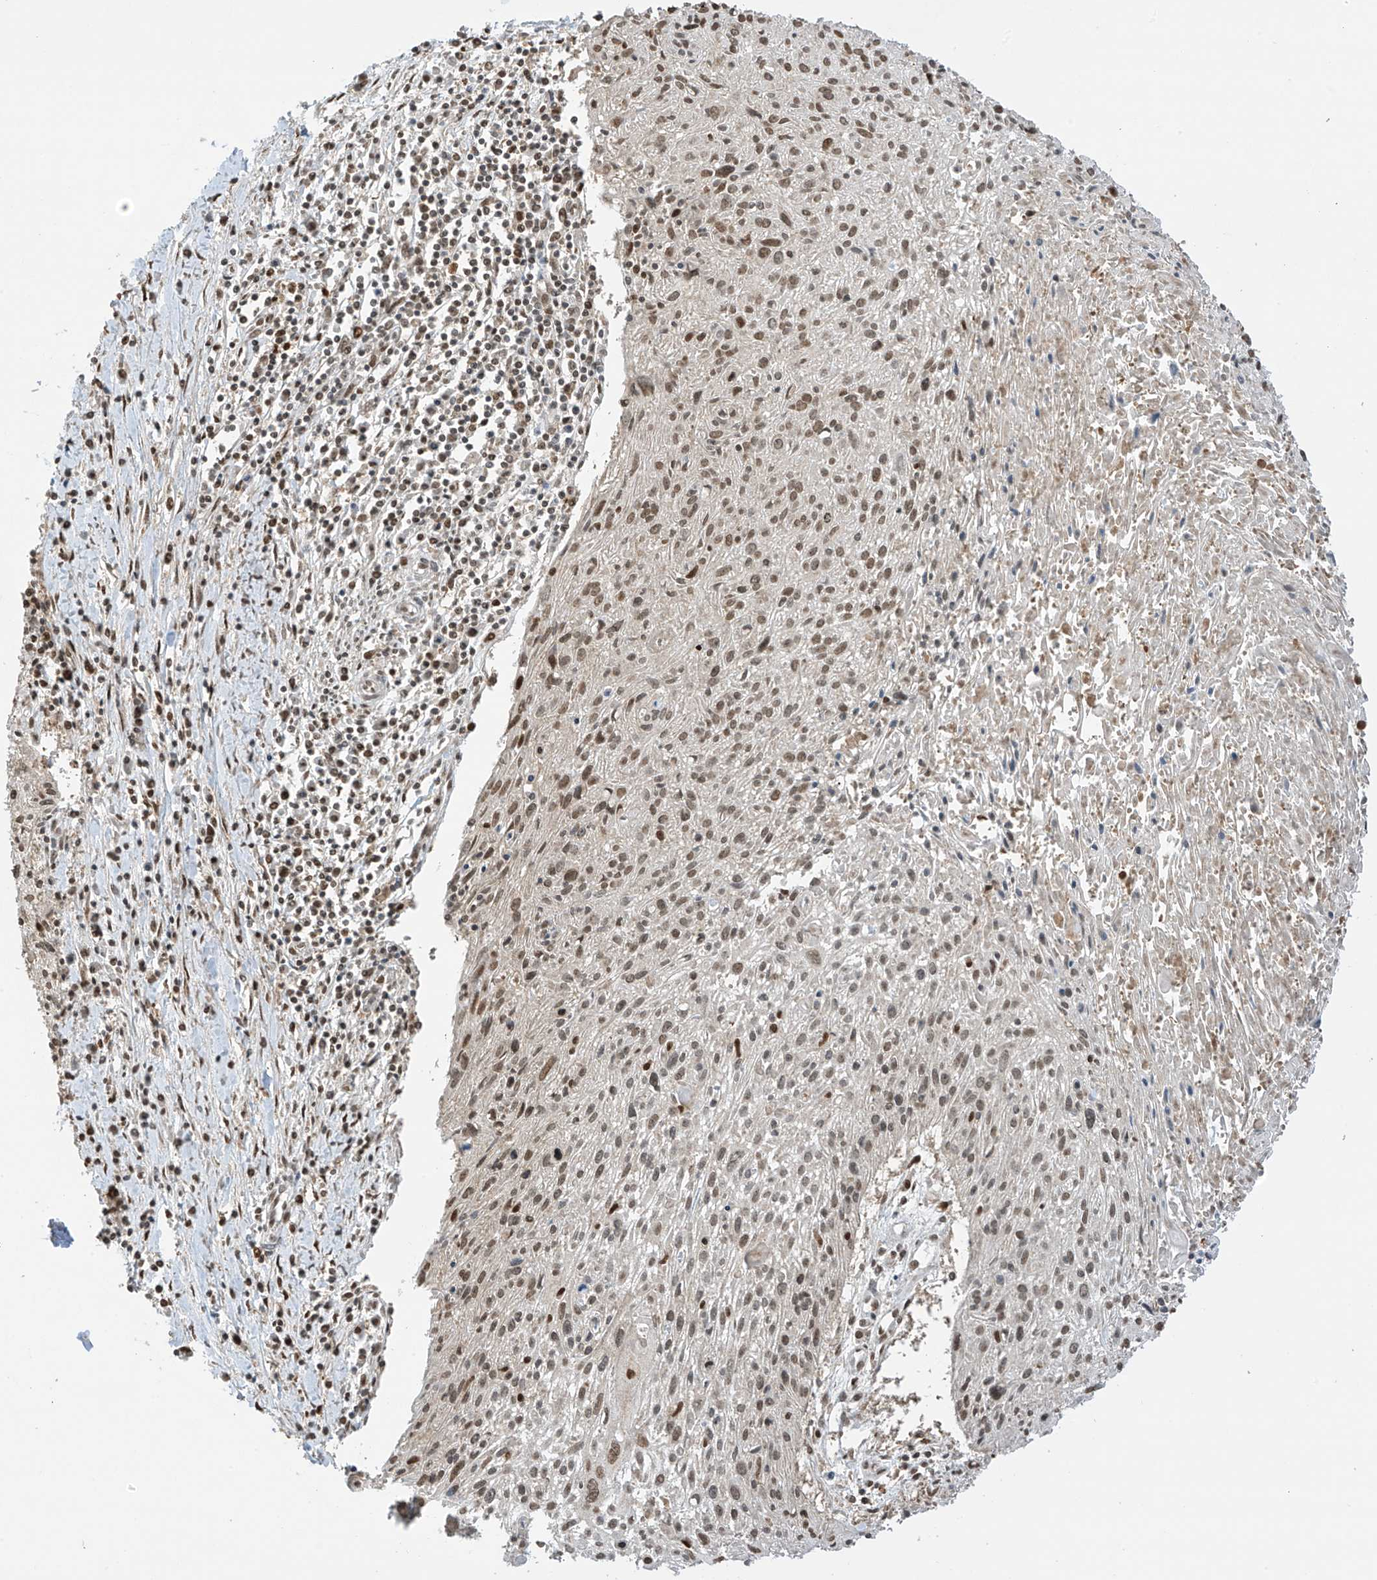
{"staining": {"intensity": "moderate", "quantity": ">75%", "location": "nuclear"}, "tissue": "cervical cancer", "cell_type": "Tumor cells", "image_type": "cancer", "snomed": [{"axis": "morphology", "description": "Squamous cell carcinoma, NOS"}, {"axis": "topography", "description": "Cervix"}], "caption": "The histopathology image demonstrates staining of cervical cancer, revealing moderate nuclear protein expression (brown color) within tumor cells.", "gene": "KPNB1", "patient": {"sex": "female", "age": 51}}